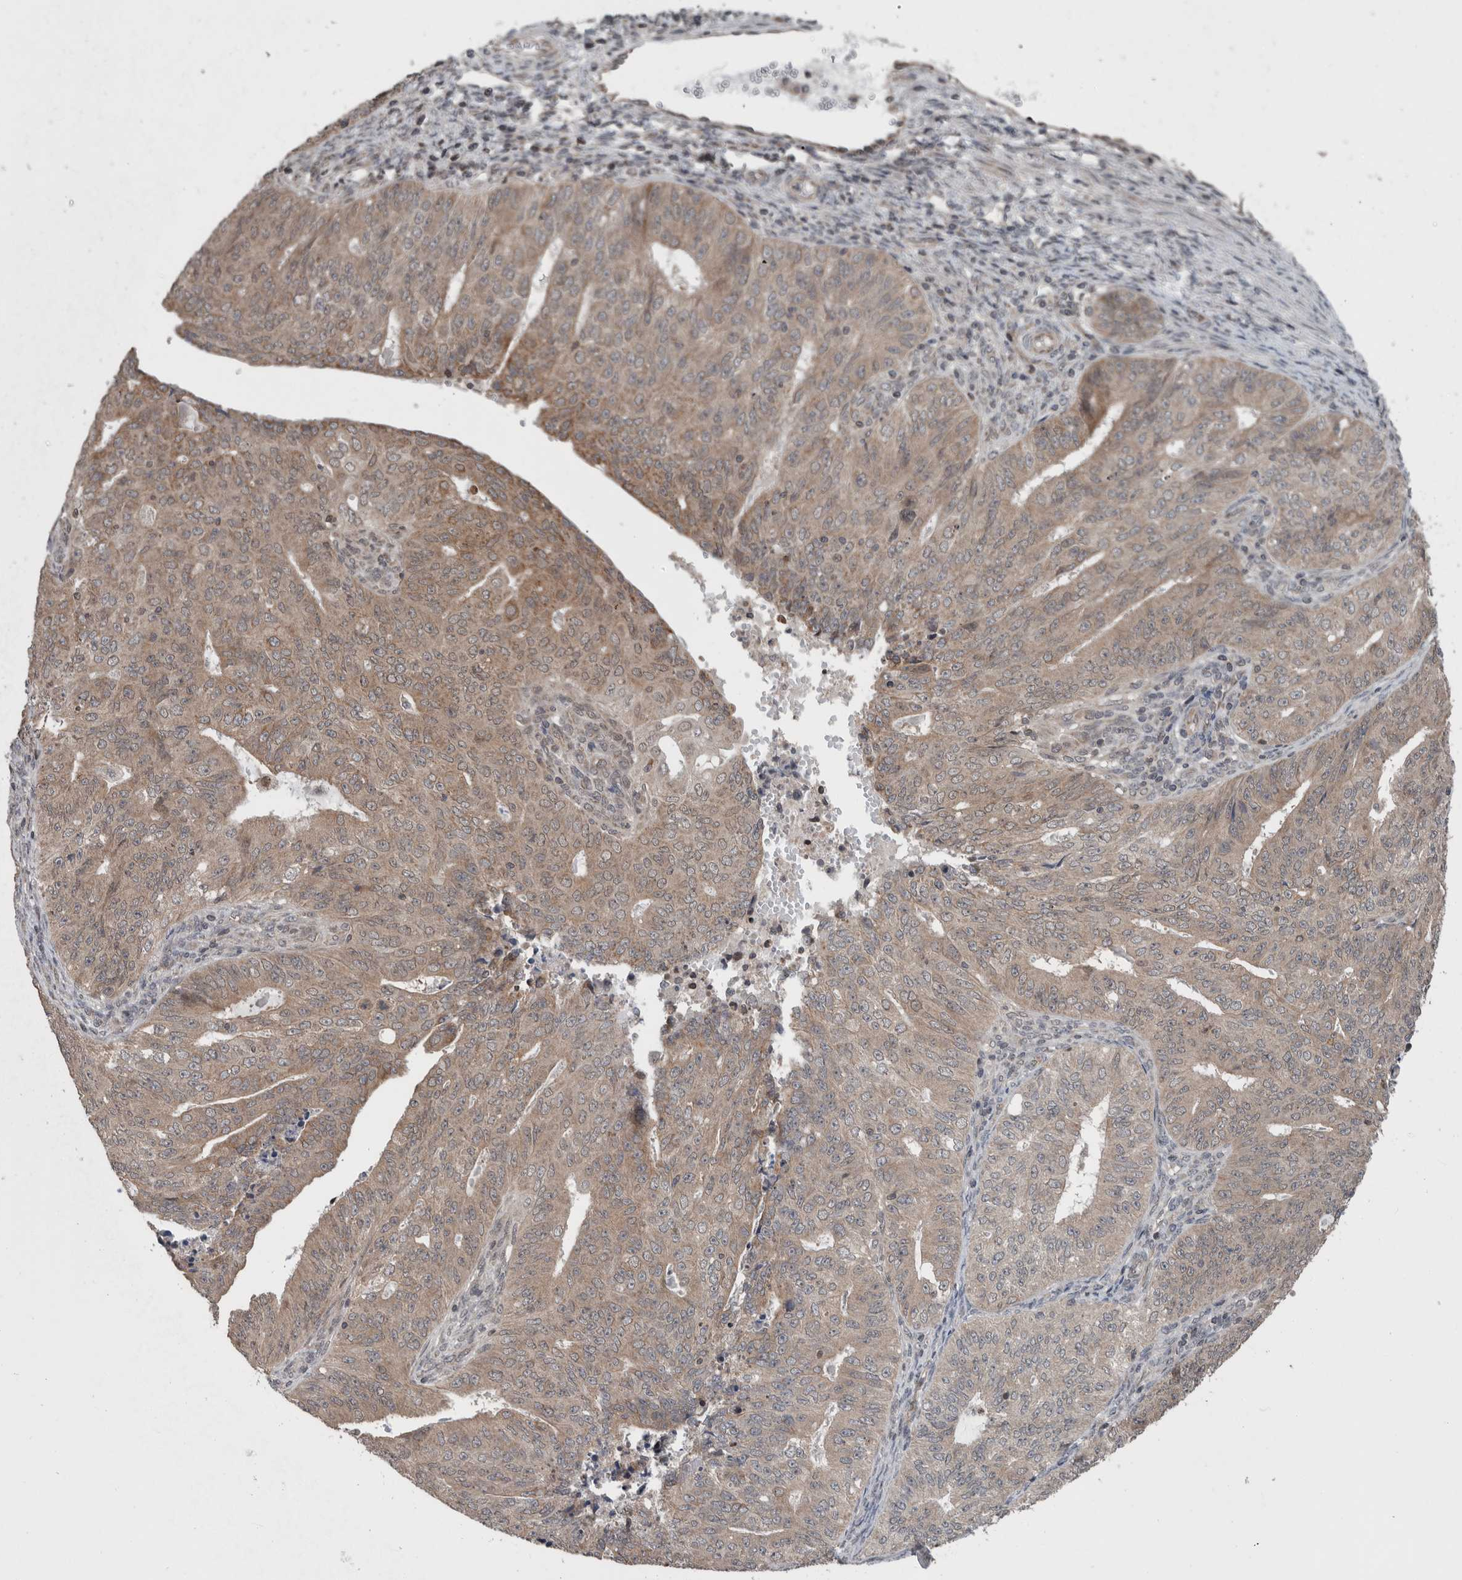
{"staining": {"intensity": "weak", "quantity": ">75%", "location": "cytoplasmic/membranous"}, "tissue": "endometrial cancer", "cell_type": "Tumor cells", "image_type": "cancer", "snomed": [{"axis": "morphology", "description": "Adenocarcinoma, NOS"}, {"axis": "topography", "description": "Endometrium"}], "caption": "A low amount of weak cytoplasmic/membranous staining is seen in approximately >75% of tumor cells in adenocarcinoma (endometrial) tissue. (DAB IHC with brightfield microscopy, high magnification).", "gene": "ENY2", "patient": {"sex": "female", "age": 32}}